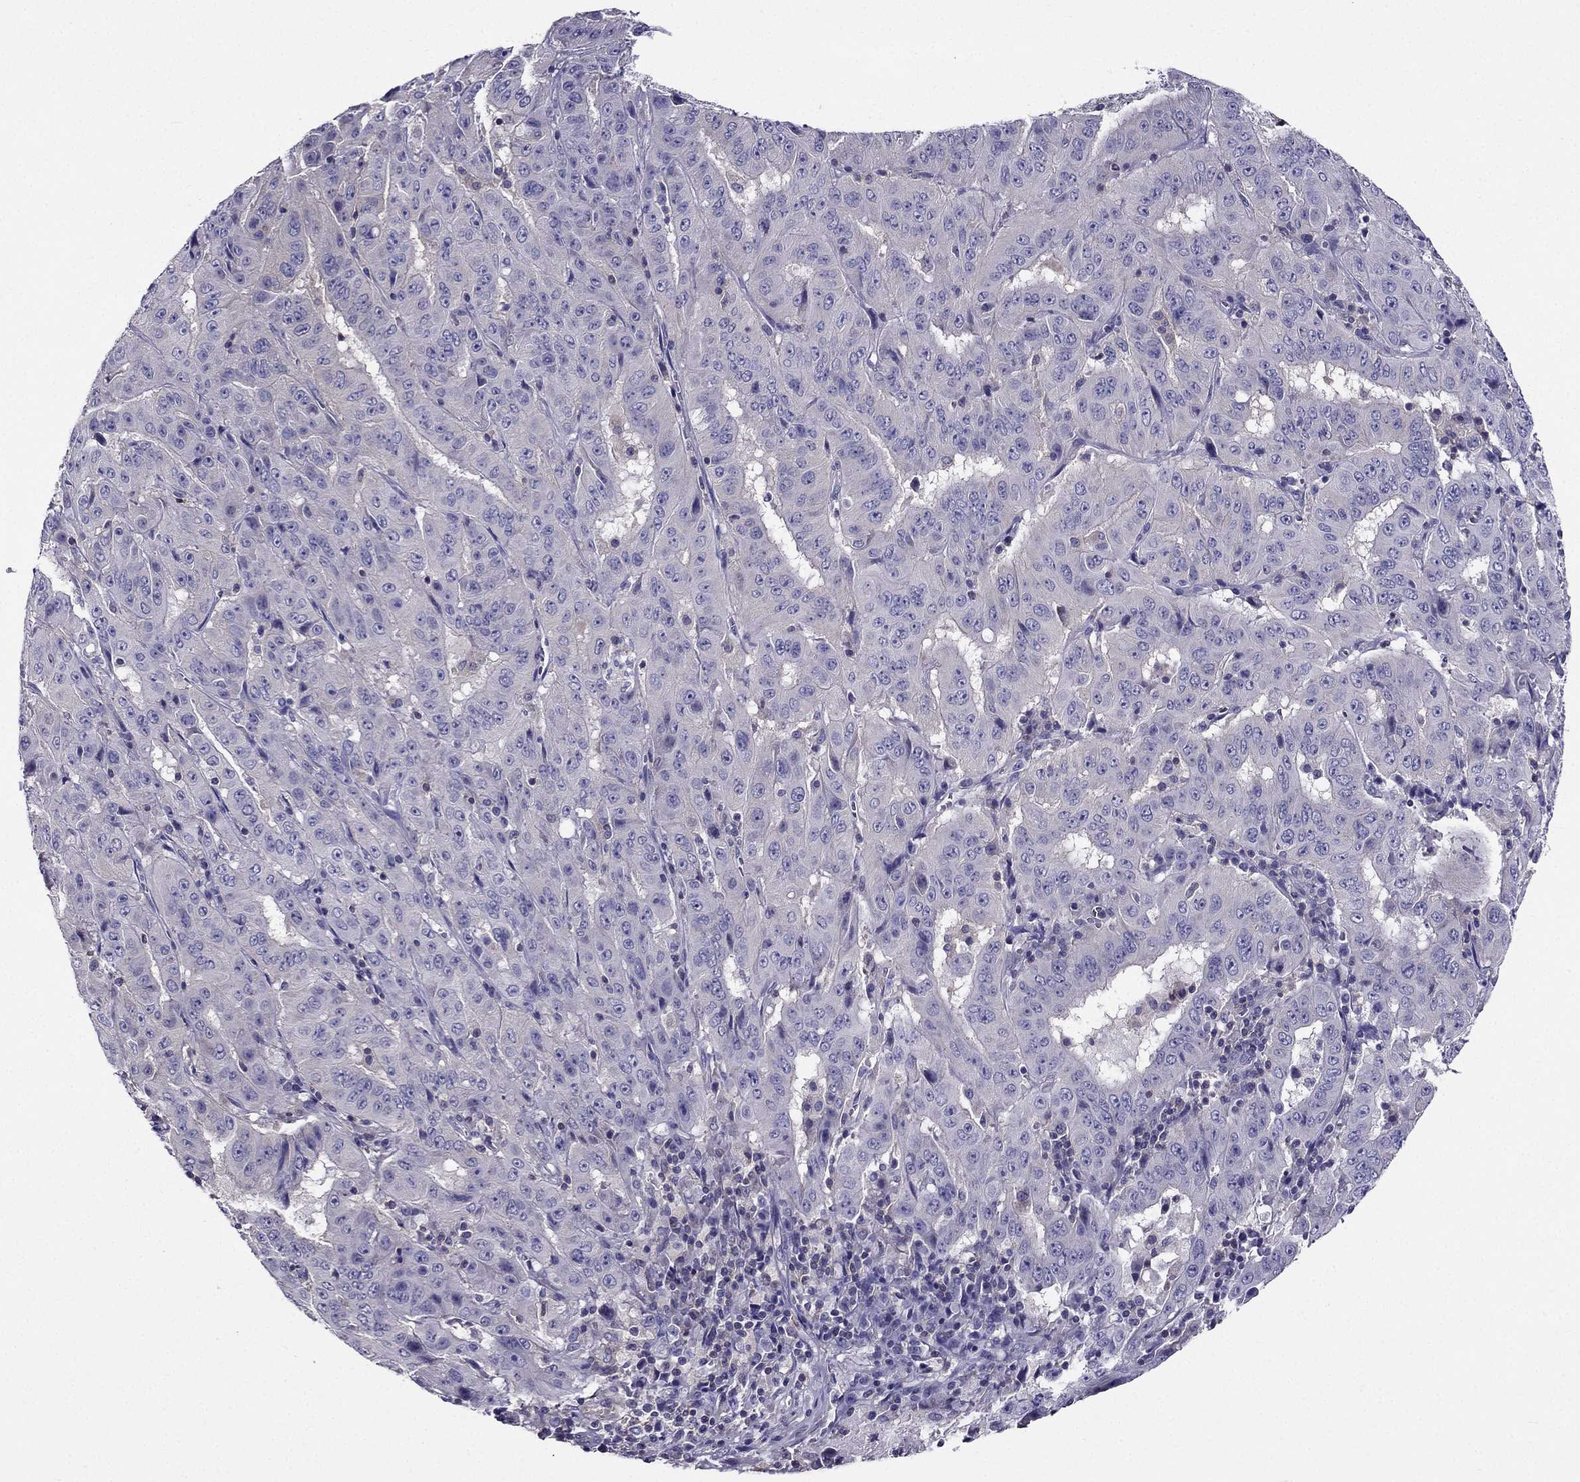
{"staining": {"intensity": "weak", "quantity": "<25%", "location": "cytoplasmic/membranous"}, "tissue": "pancreatic cancer", "cell_type": "Tumor cells", "image_type": "cancer", "snomed": [{"axis": "morphology", "description": "Adenocarcinoma, NOS"}, {"axis": "topography", "description": "Pancreas"}], "caption": "This is a image of immunohistochemistry (IHC) staining of pancreatic cancer, which shows no positivity in tumor cells. Brightfield microscopy of IHC stained with DAB (3,3'-diaminobenzidine) (brown) and hematoxylin (blue), captured at high magnification.", "gene": "AAK1", "patient": {"sex": "male", "age": 63}}